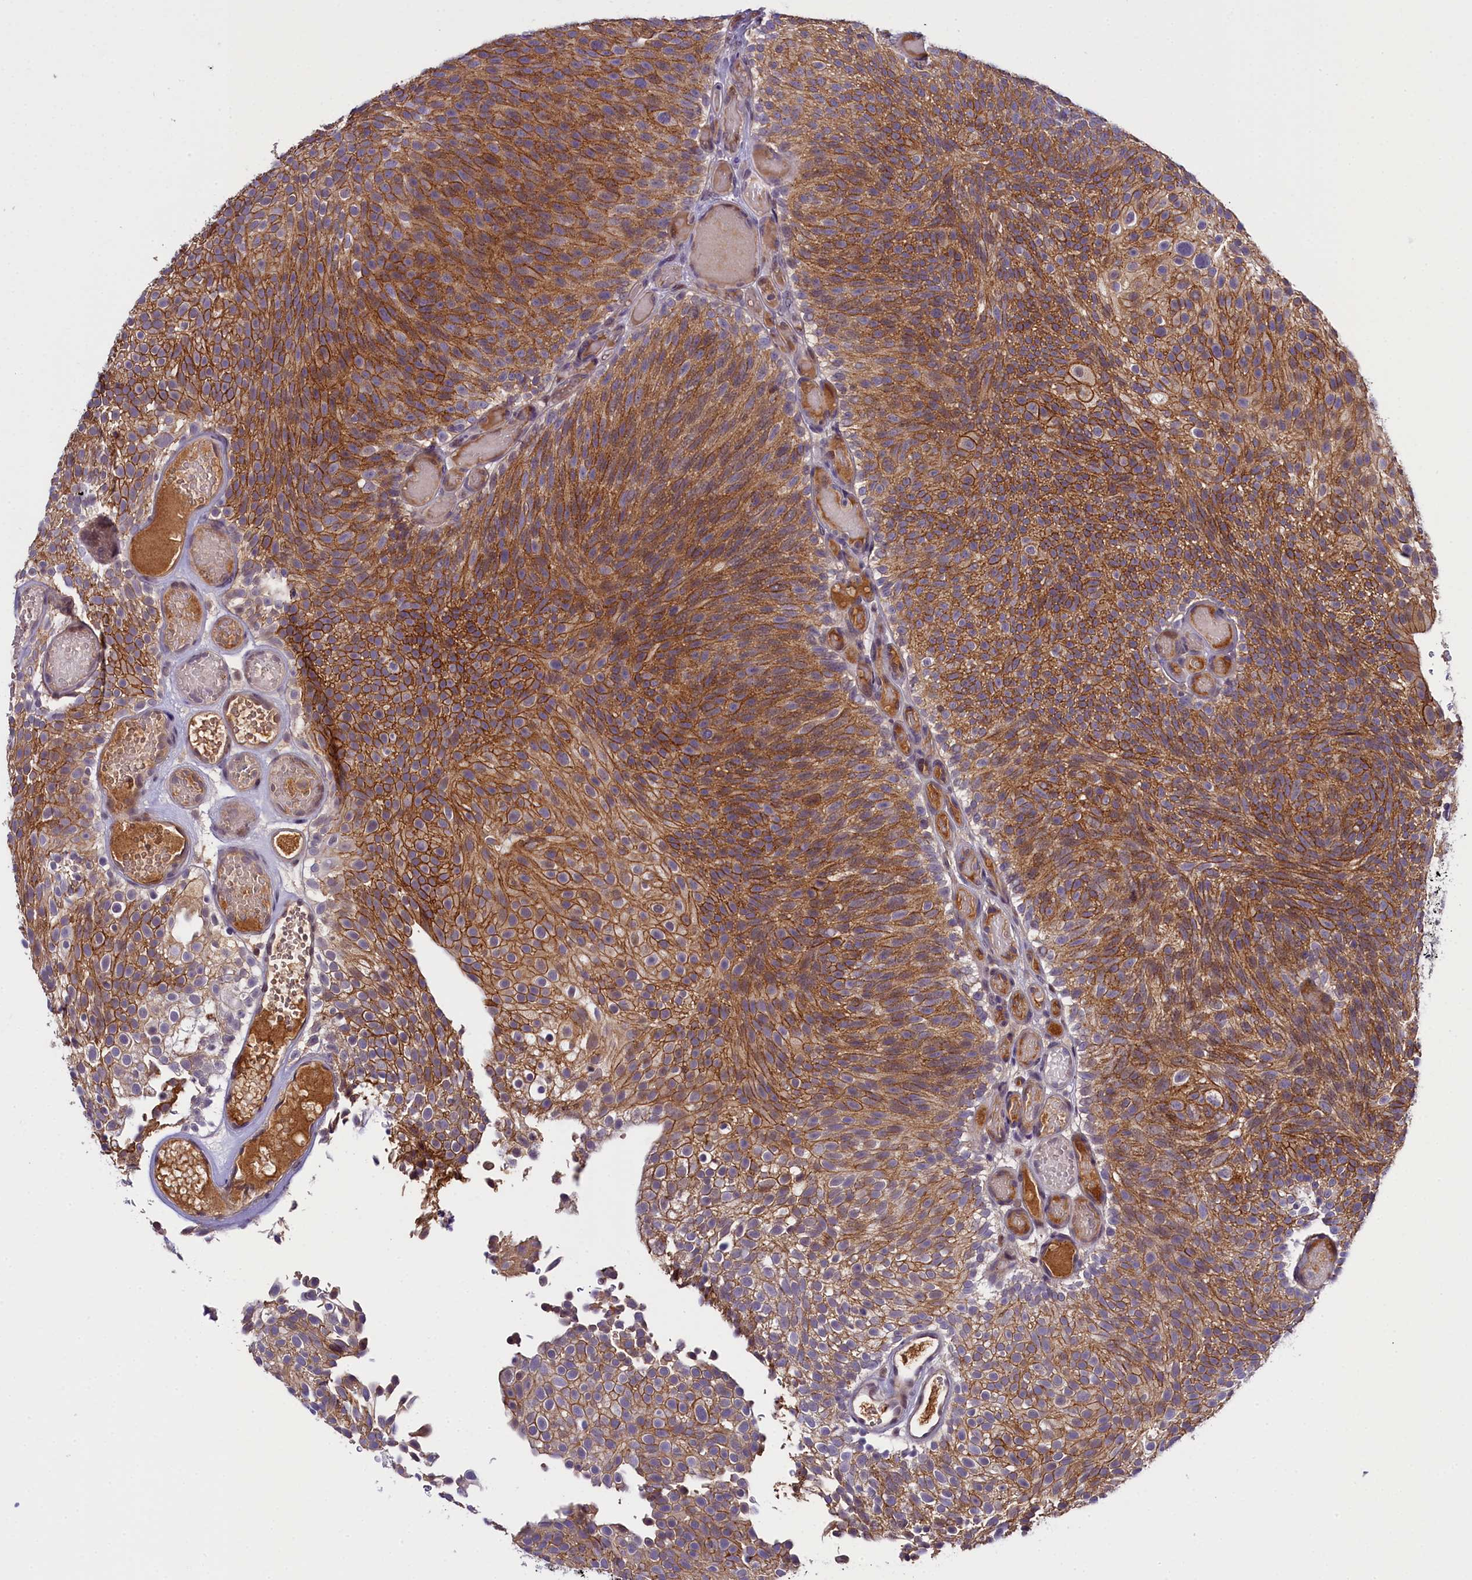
{"staining": {"intensity": "moderate", "quantity": ">75%", "location": "cytoplasmic/membranous"}, "tissue": "urothelial cancer", "cell_type": "Tumor cells", "image_type": "cancer", "snomed": [{"axis": "morphology", "description": "Urothelial carcinoma, Low grade"}, {"axis": "topography", "description": "Urinary bladder"}], "caption": "A histopathology image of urothelial carcinoma (low-grade) stained for a protein displays moderate cytoplasmic/membranous brown staining in tumor cells. (IHC, brightfield microscopy, high magnification).", "gene": "ENKD1", "patient": {"sex": "male", "age": 78}}